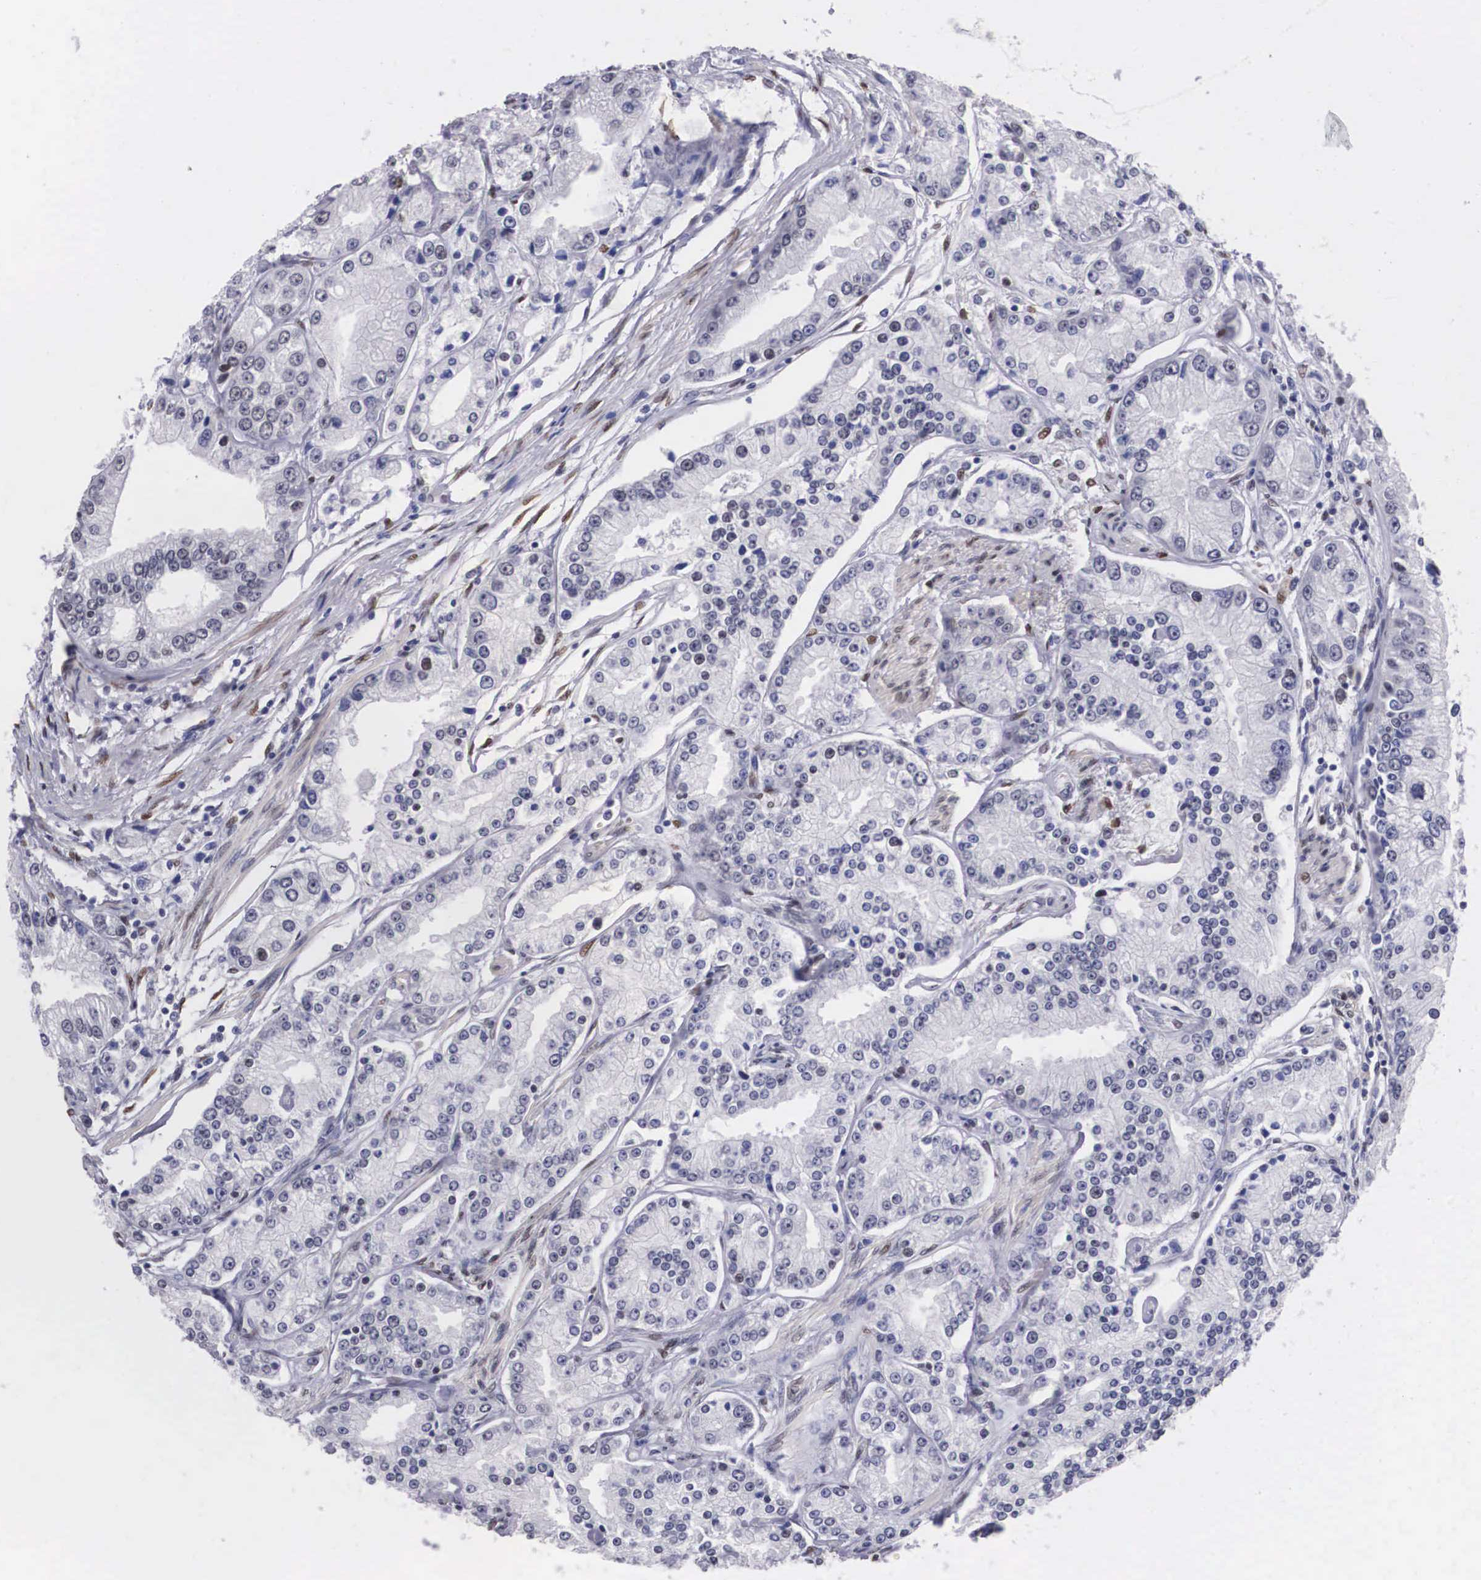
{"staining": {"intensity": "weak", "quantity": "<25%", "location": "nuclear"}, "tissue": "prostate cancer", "cell_type": "Tumor cells", "image_type": "cancer", "snomed": [{"axis": "morphology", "description": "Adenocarcinoma, Medium grade"}, {"axis": "topography", "description": "Prostate"}], "caption": "Immunohistochemical staining of medium-grade adenocarcinoma (prostate) demonstrates no significant expression in tumor cells. (IHC, brightfield microscopy, high magnification).", "gene": "KHDRBS3", "patient": {"sex": "male", "age": 72}}